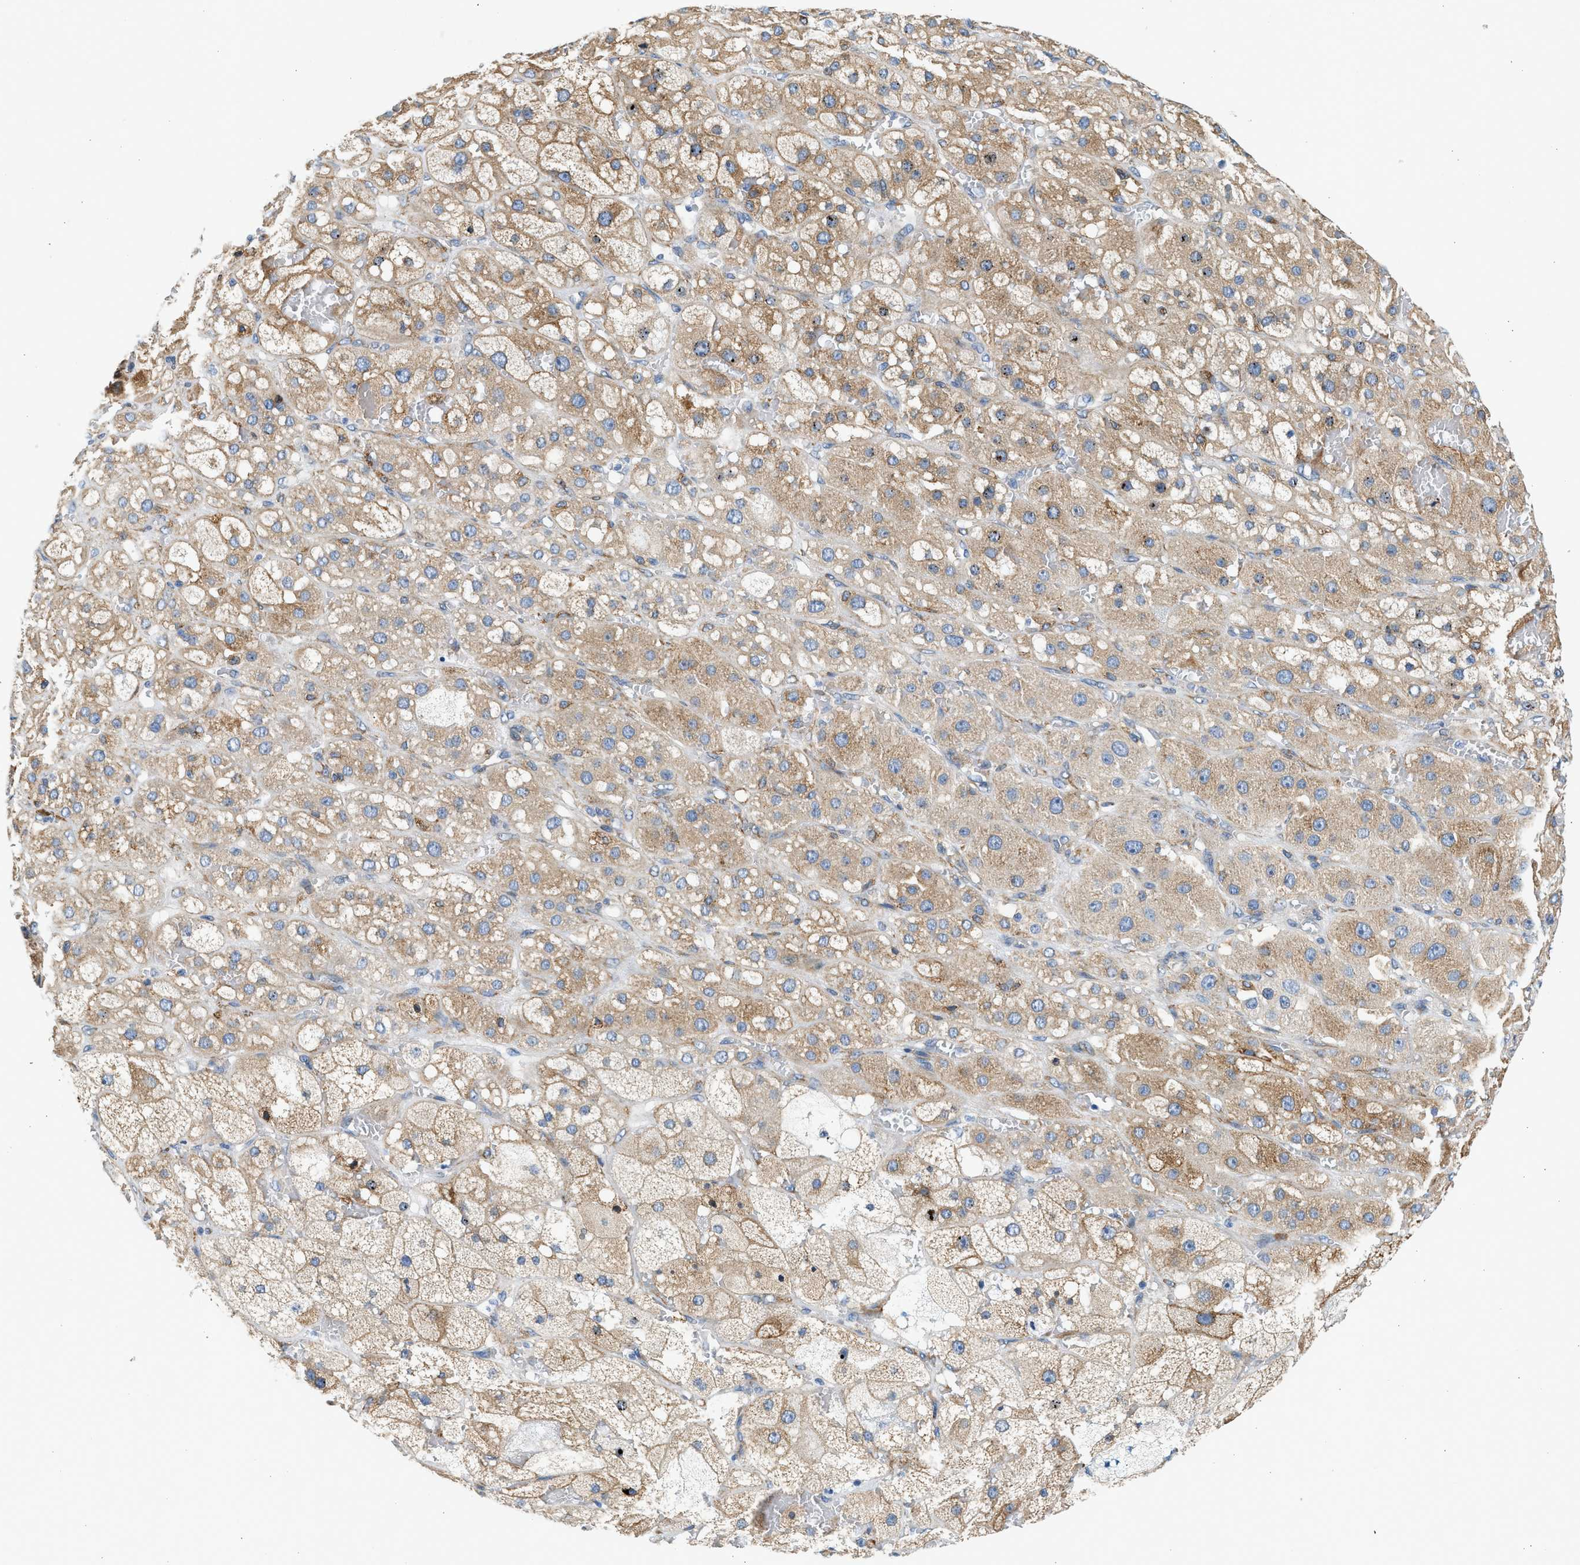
{"staining": {"intensity": "moderate", "quantity": "25%-75%", "location": "cytoplasmic/membranous"}, "tissue": "adrenal gland", "cell_type": "Glandular cells", "image_type": "normal", "snomed": [{"axis": "morphology", "description": "Normal tissue, NOS"}, {"axis": "topography", "description": "Adrenal gland"}], "caption": "Immunohistochemistry (DAB) staining of unremarkable human adrenal gland exhibits moderate cytoplasmic/membranous protein staining in approximately 25%-75% of glandular cells.", "gene": "CNTN6", "patient": {"sex": "female", "age": 47}}